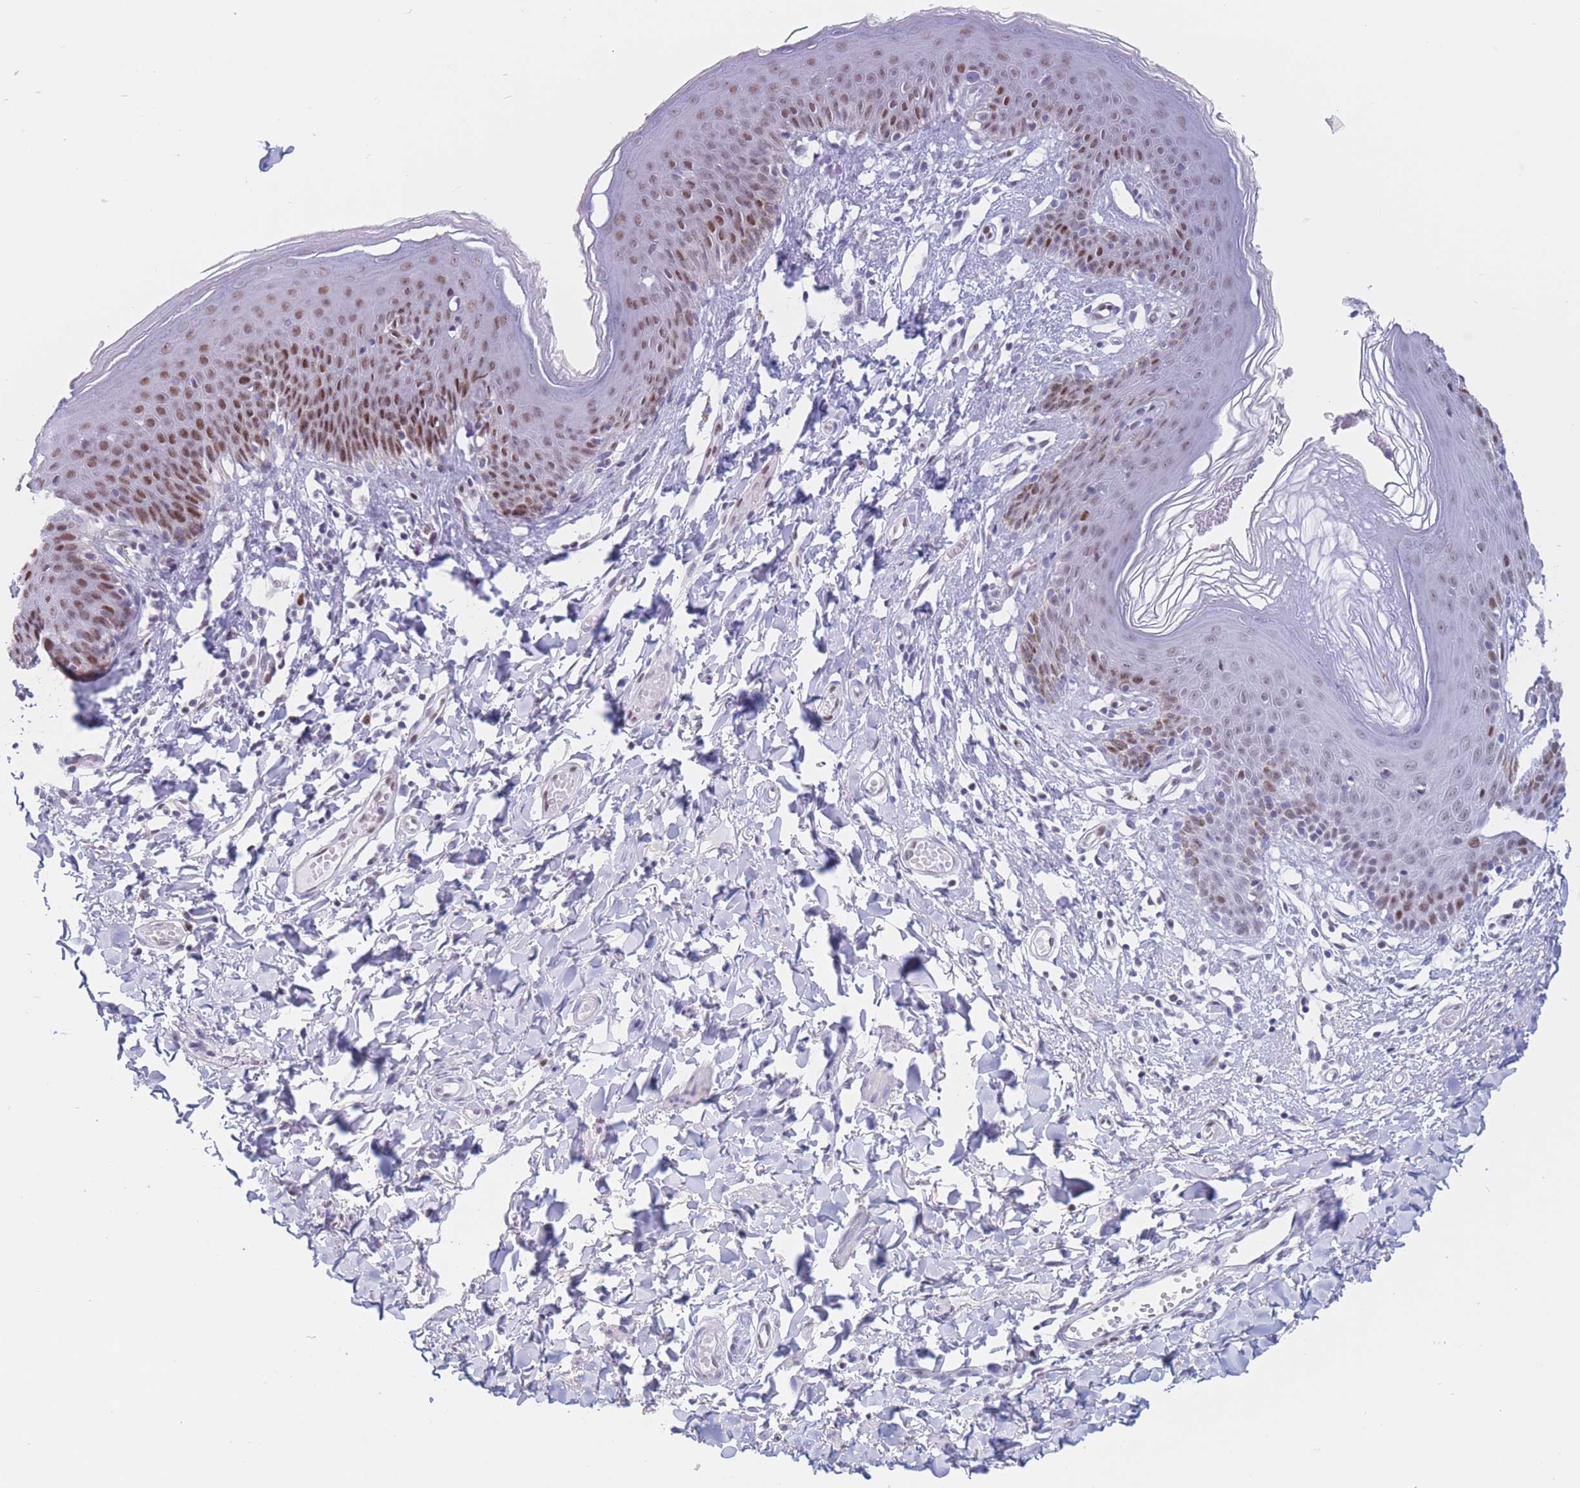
{"staining": {"intensity": "strong", "quantity": "25%-75%", "location": "nuclear"}, "tissue": "skin", "cell_type": "Epidermal cells", "image_type": "normal", "snomed": [{"axis": "morphology", "description": "Normal tissue, NOS"}, {"axis": "topography", "description": "Vulva"}], "caption": "Brown immunohistochemical staining in unremarkable human skin shows strong nuclear staining in about 25%-75% of epidermal cells.", "gene": "NASP", "patient": {"sex": "female", "age": 66}}